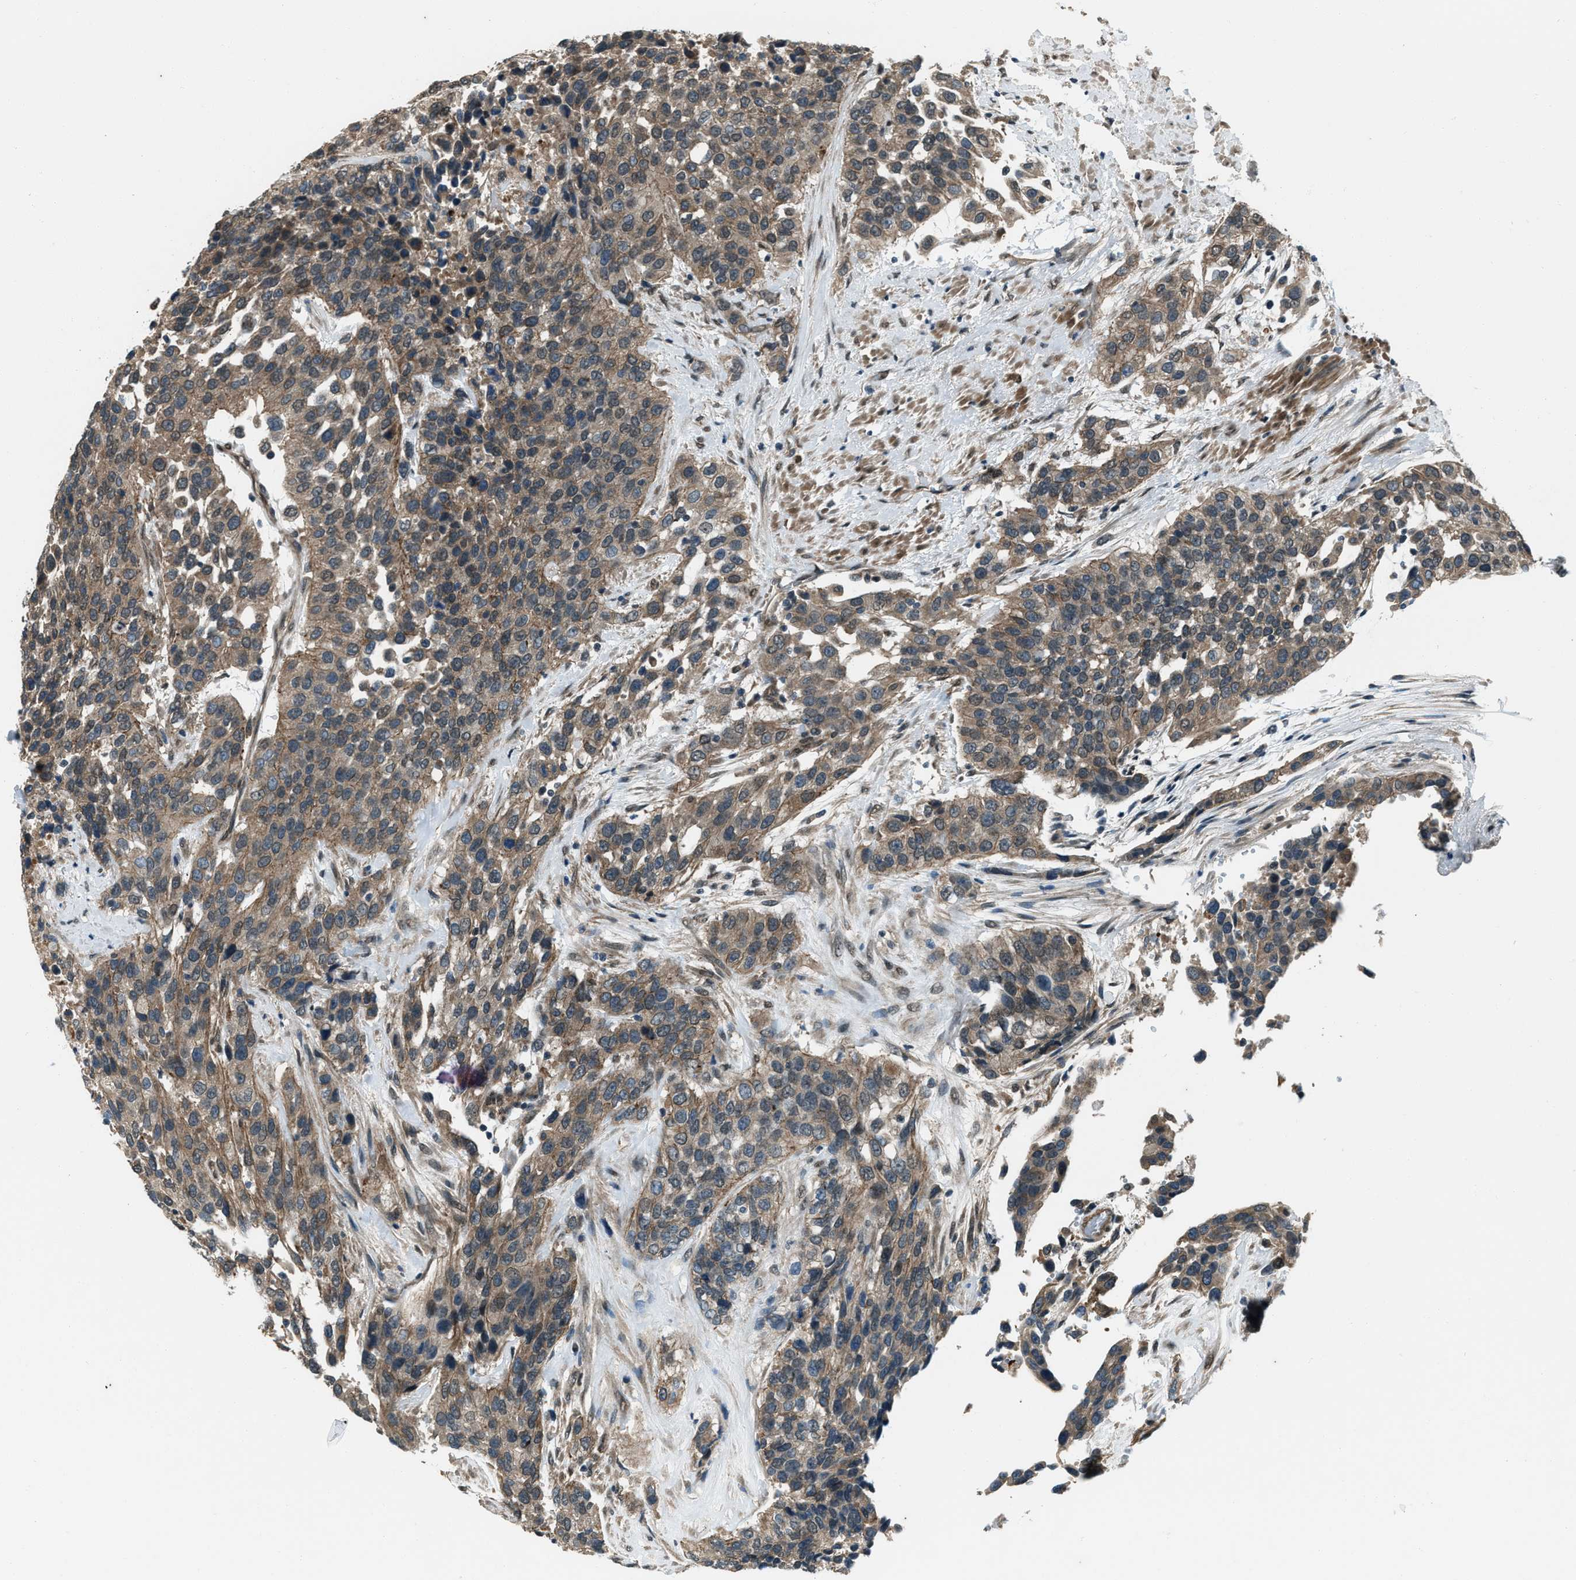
{"staining": {"intensity": "moderate", "quantity": ">75%", "location": "cytoplasmic/membranous"}, "tissue": "urothelial cancer", "cell_type": "Tumor cells", "image_type": "cancer", "snomed": [{"axis": "morphology", "description": "Urothelial carcinoma, High grade"}, {"axis": "topography", "description": "Urinary bladder"}], "caption": "A micrograph of human urothelial cancer stained for a protein displays moderate cytoplasmic/membranous brown staining in tumor cells.", "gene": "SVIL", "patient": {"sex": "female", "age": 80}}